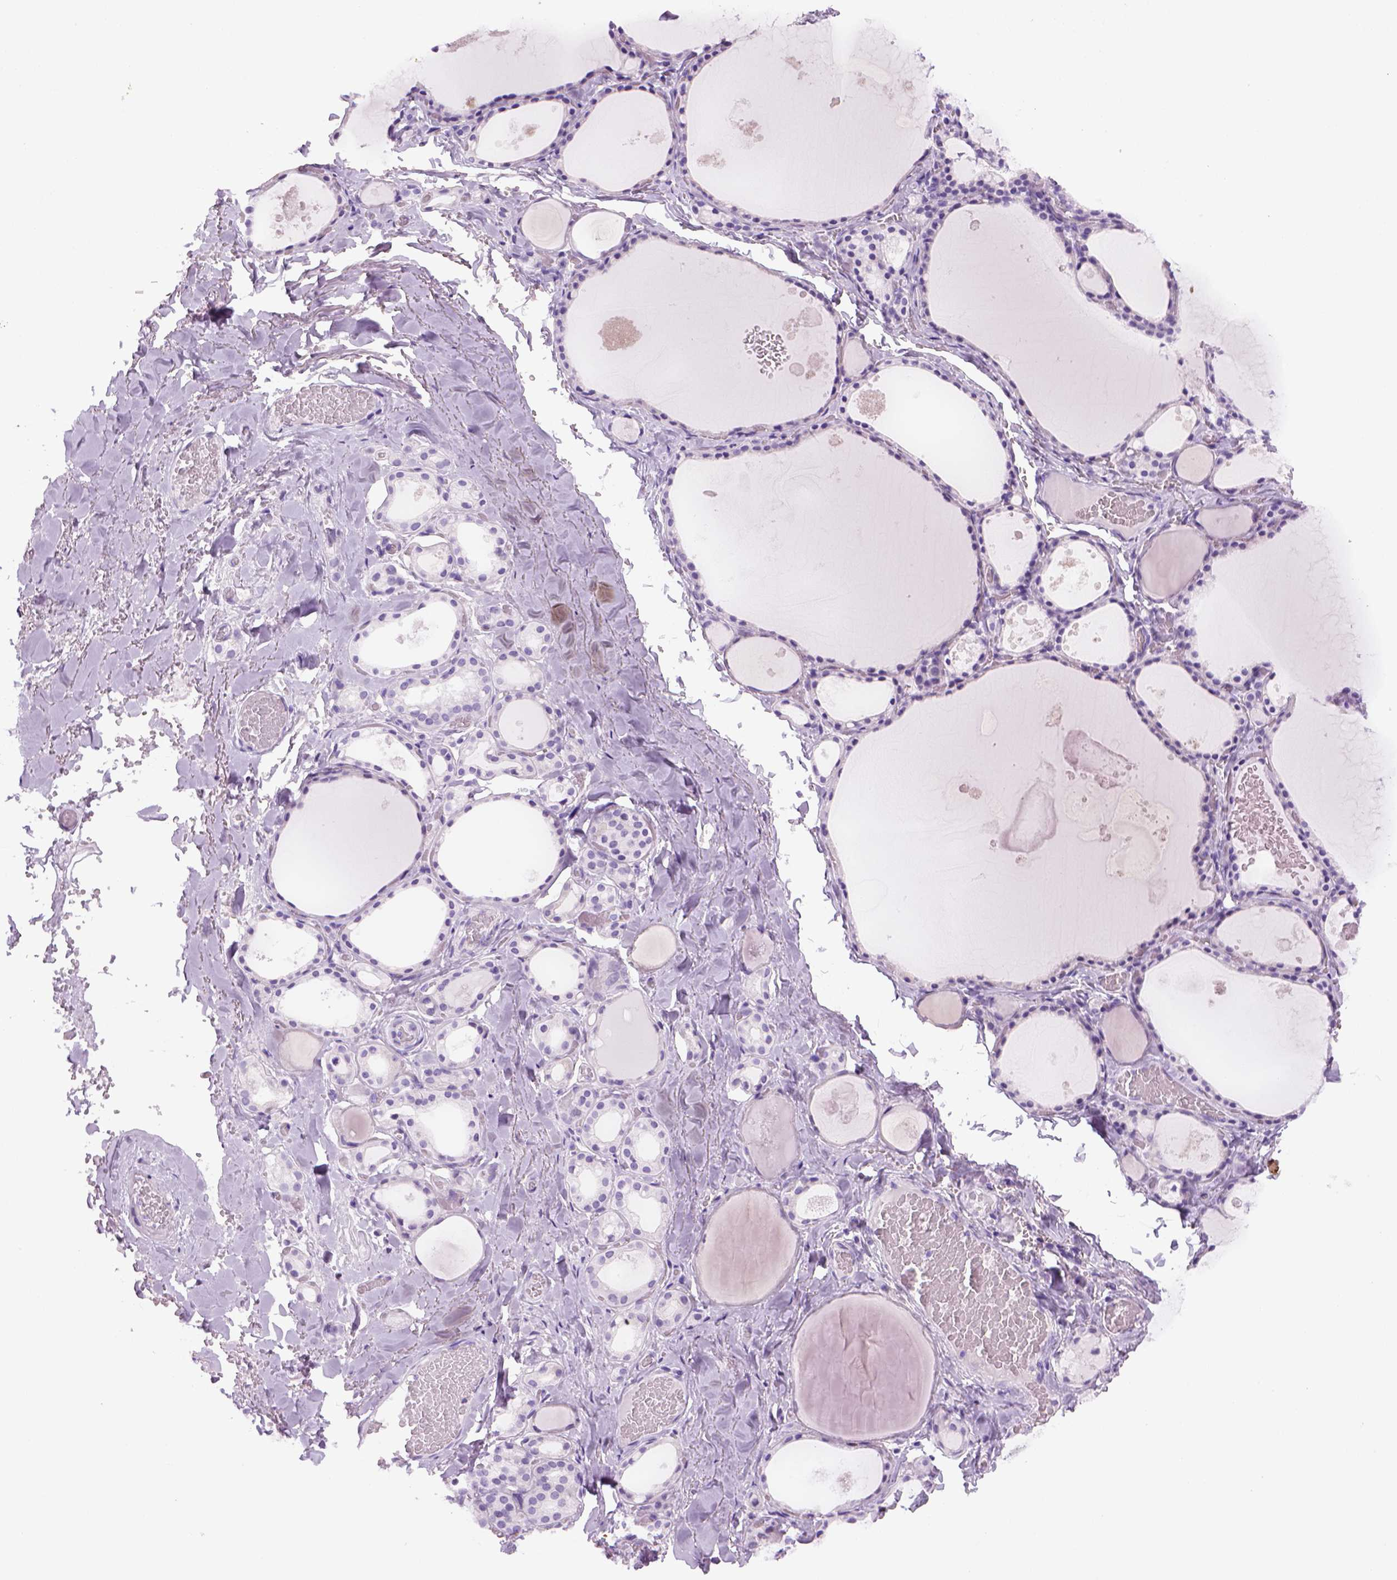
{"staining": {"intensity": "negative", "quantity": "none", "location": "none"}, "tissue": "thyroid gland", "cell_type": "Glandular cells", "image_type": "normal", "snomed": [{"axis": "morphology", "description": "Normal tissue, NOS"}, {"axis": "topography", "description": "Thyroid gland"}], "caption": "Photomicrograph shows no protein positivity in glandular cells of normal thyroid gland.", "gene": "SGCG", "patient": {"sex": "male", "age": 56}}